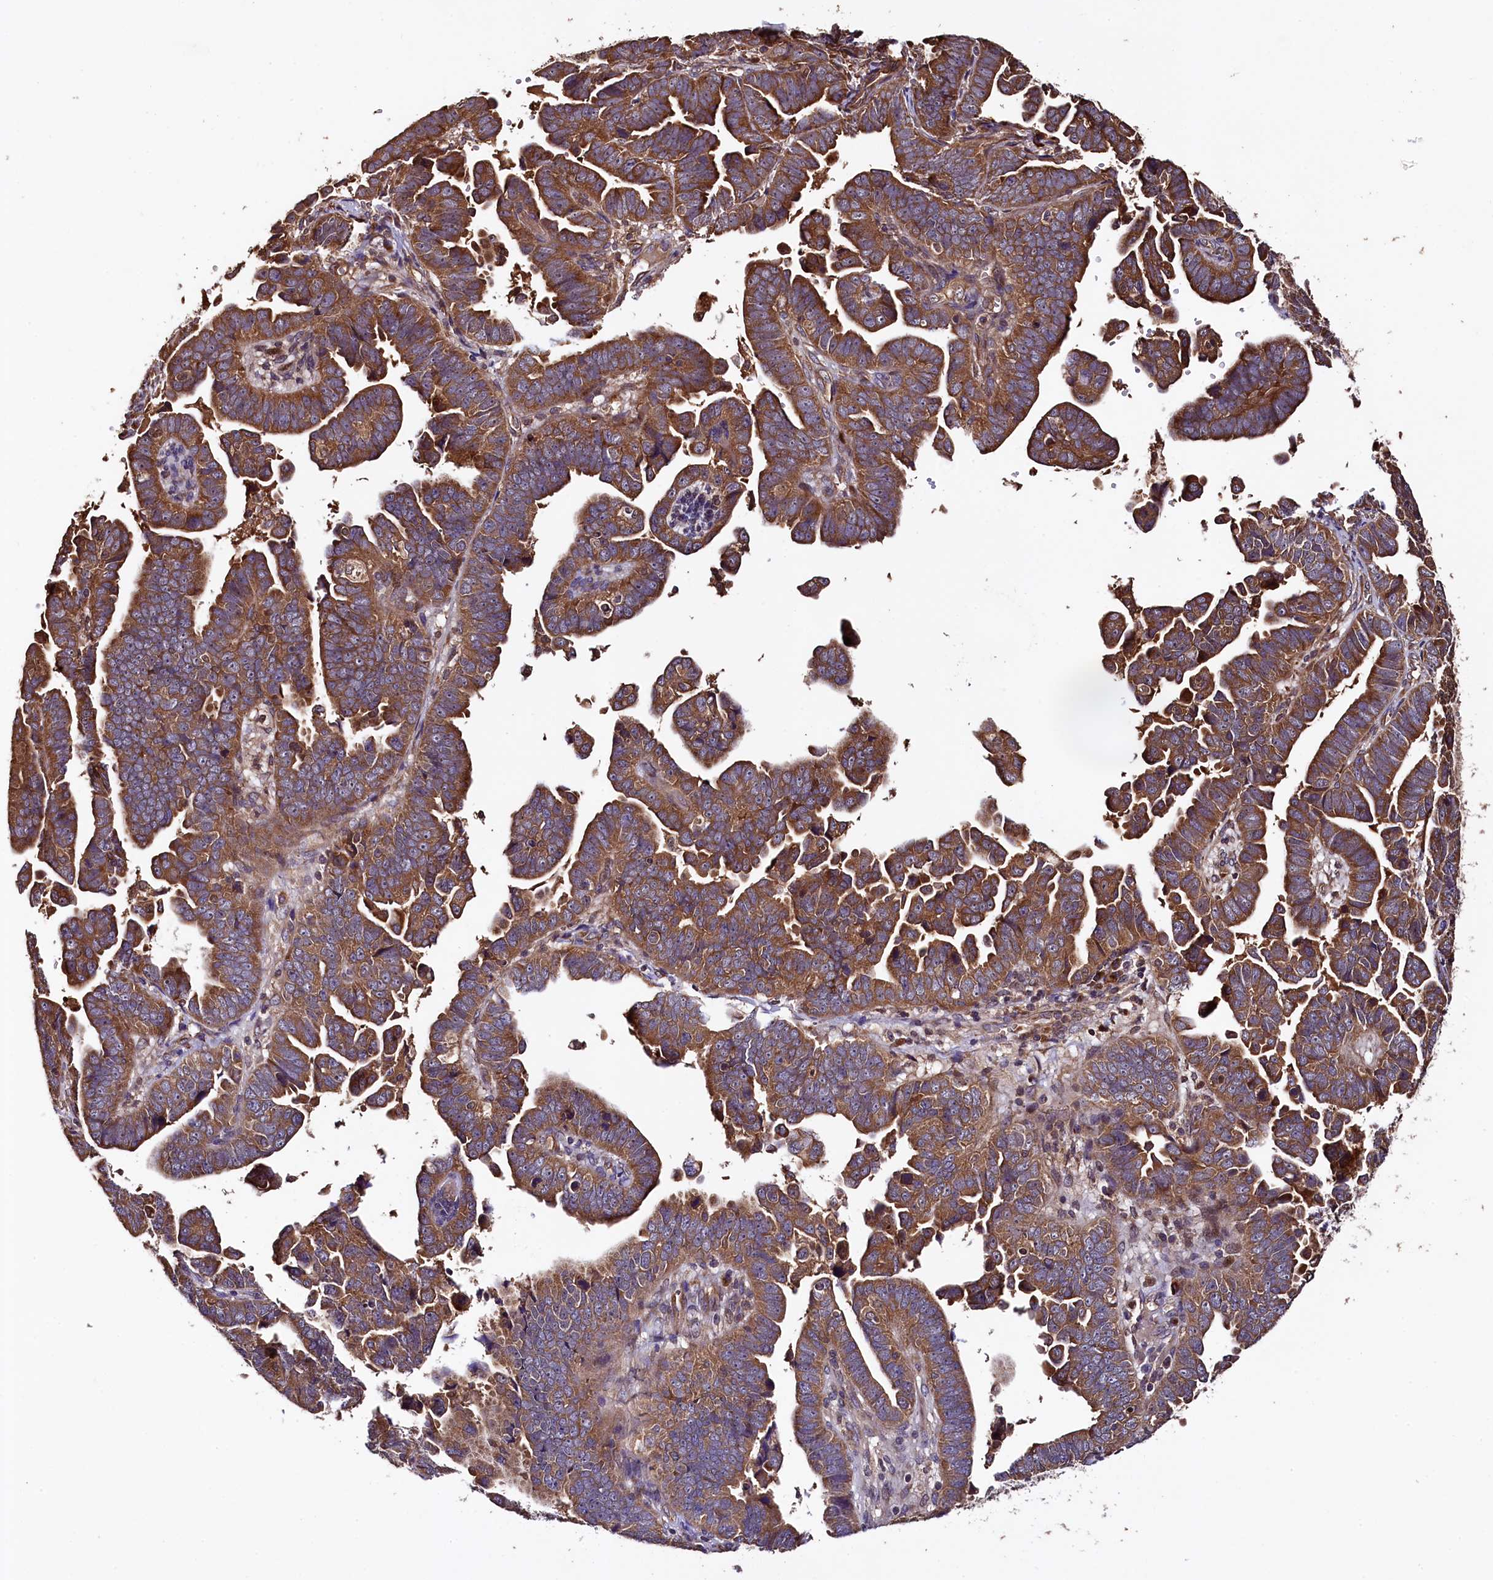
{"staining": {"intensity": "moderate", "quantity": ">75%", "location": "cytoplasmic/membranous"}, "tissue": "endometrial cancer", "cell_type": "Tumor cells", "image_type": "cancer", "snomed": [{"axis": "morphology", "description": "Adenocarcinoma, NOS"}, {"axis": "topography", "description": "Endometrium"}], "caption": "Immunohistochemistry of endometrial cancer demonstrates medium levels of moderate cytoplasmic/membranous staining in approximately >75% of tumor cells. The protein of interest is shown in brown color, while the nuclei are stained blue.", "gene": "KLC2", "patient": {"sex": "female", "age": 75}}